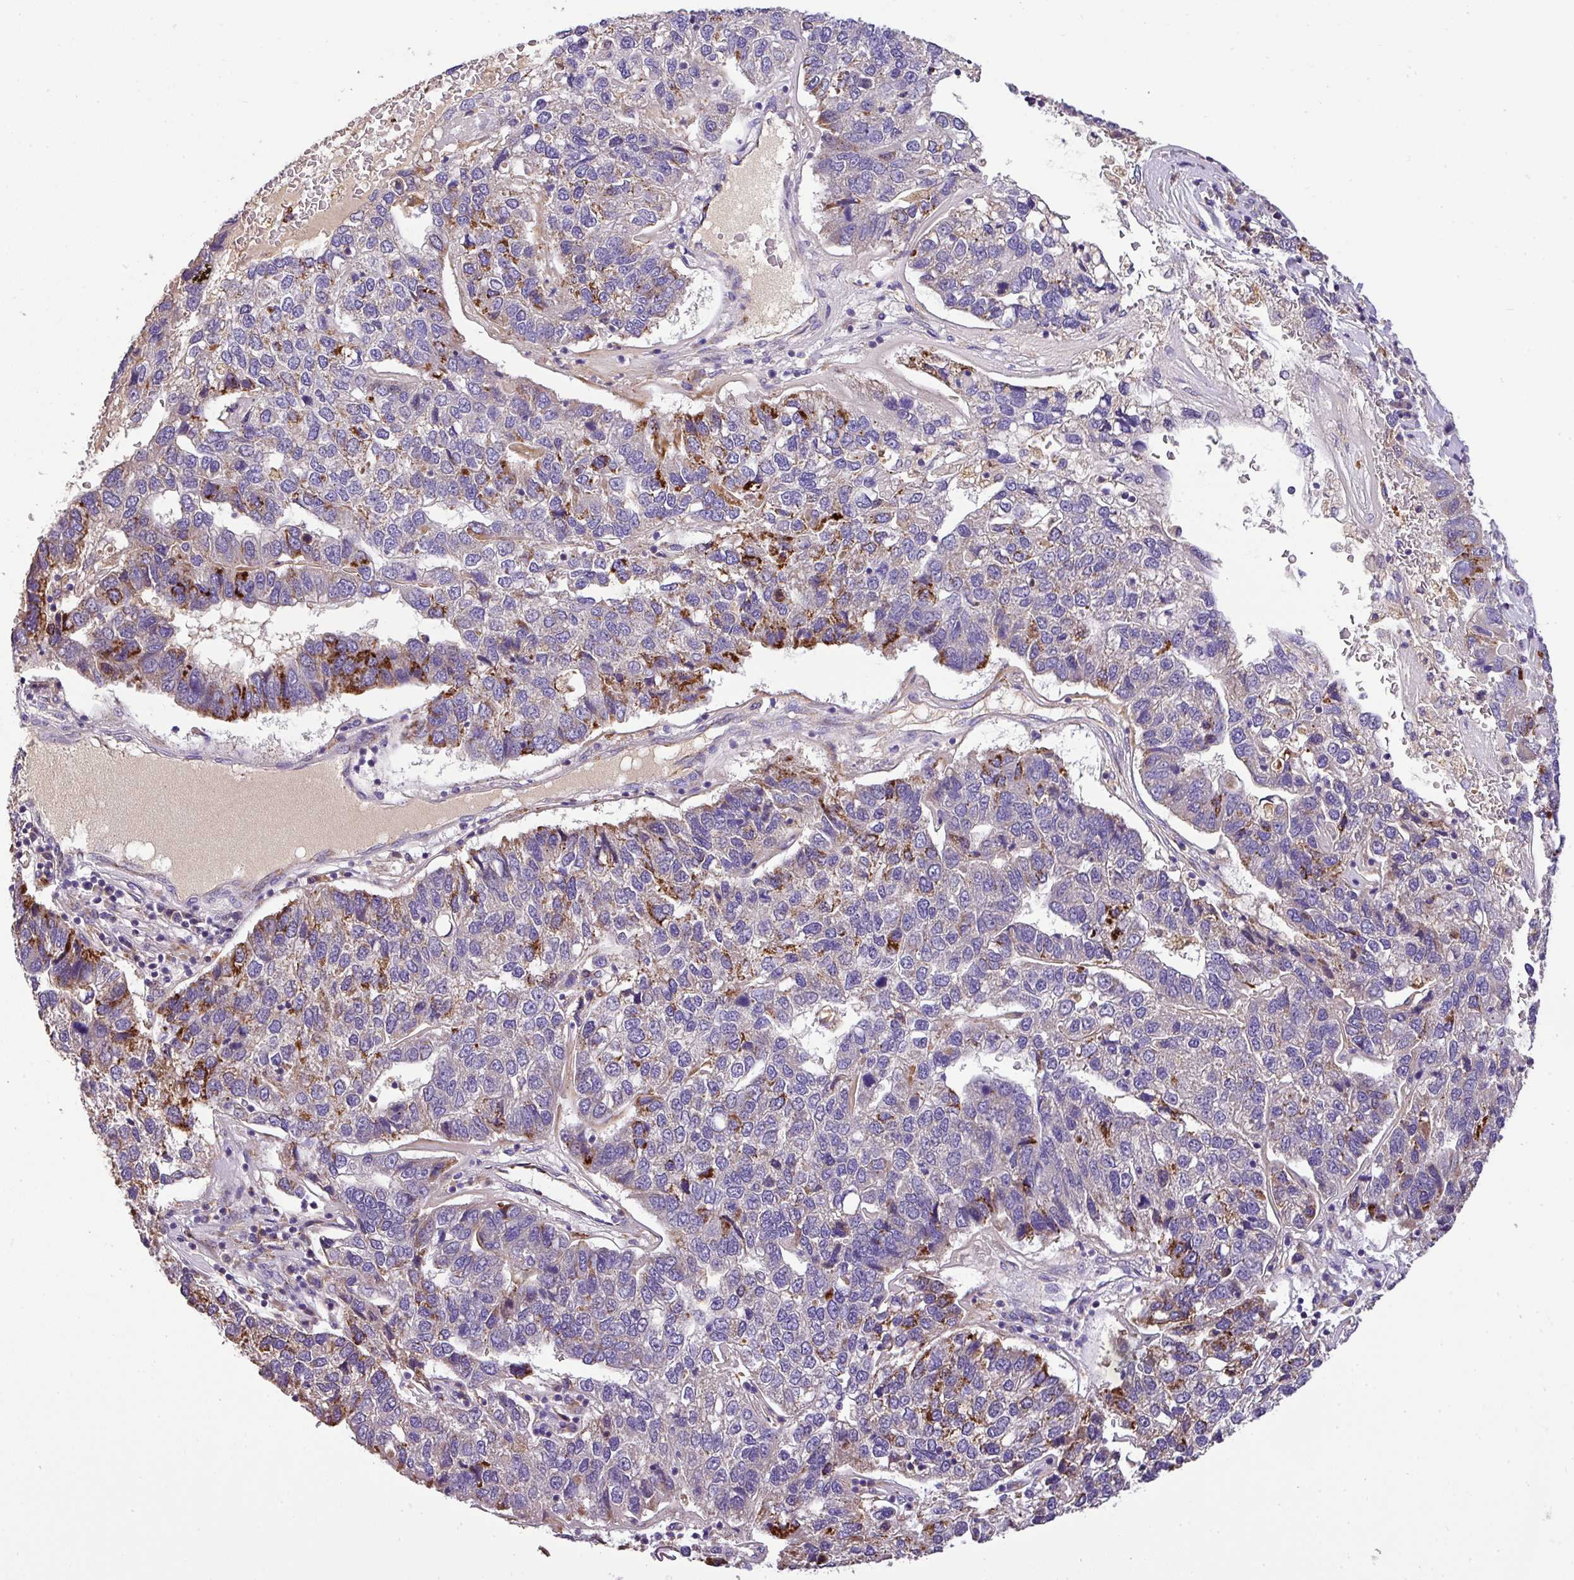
{"staining": {"intensity": "strong", "quantity": "25%-75%", "location": "cytoplasmic/membranous"}, "tissue": "pancreatic cancer", "cell_type": "Tumor cells", "image_type": "cancer", "snomed": [{"axis": "morphology", "description": "Adenocarcinoma, NOS"}, {"axis": "topography", "description": "Pancreas"}], "caption": "An image of adenocarcinoma (pancreatic) stained for a protein demonstrates strong cytoplasmic/membranous brown staining in tumor cells.", "gene": "ANXA2R", "patient": {"sex": "female", "age": 61}}